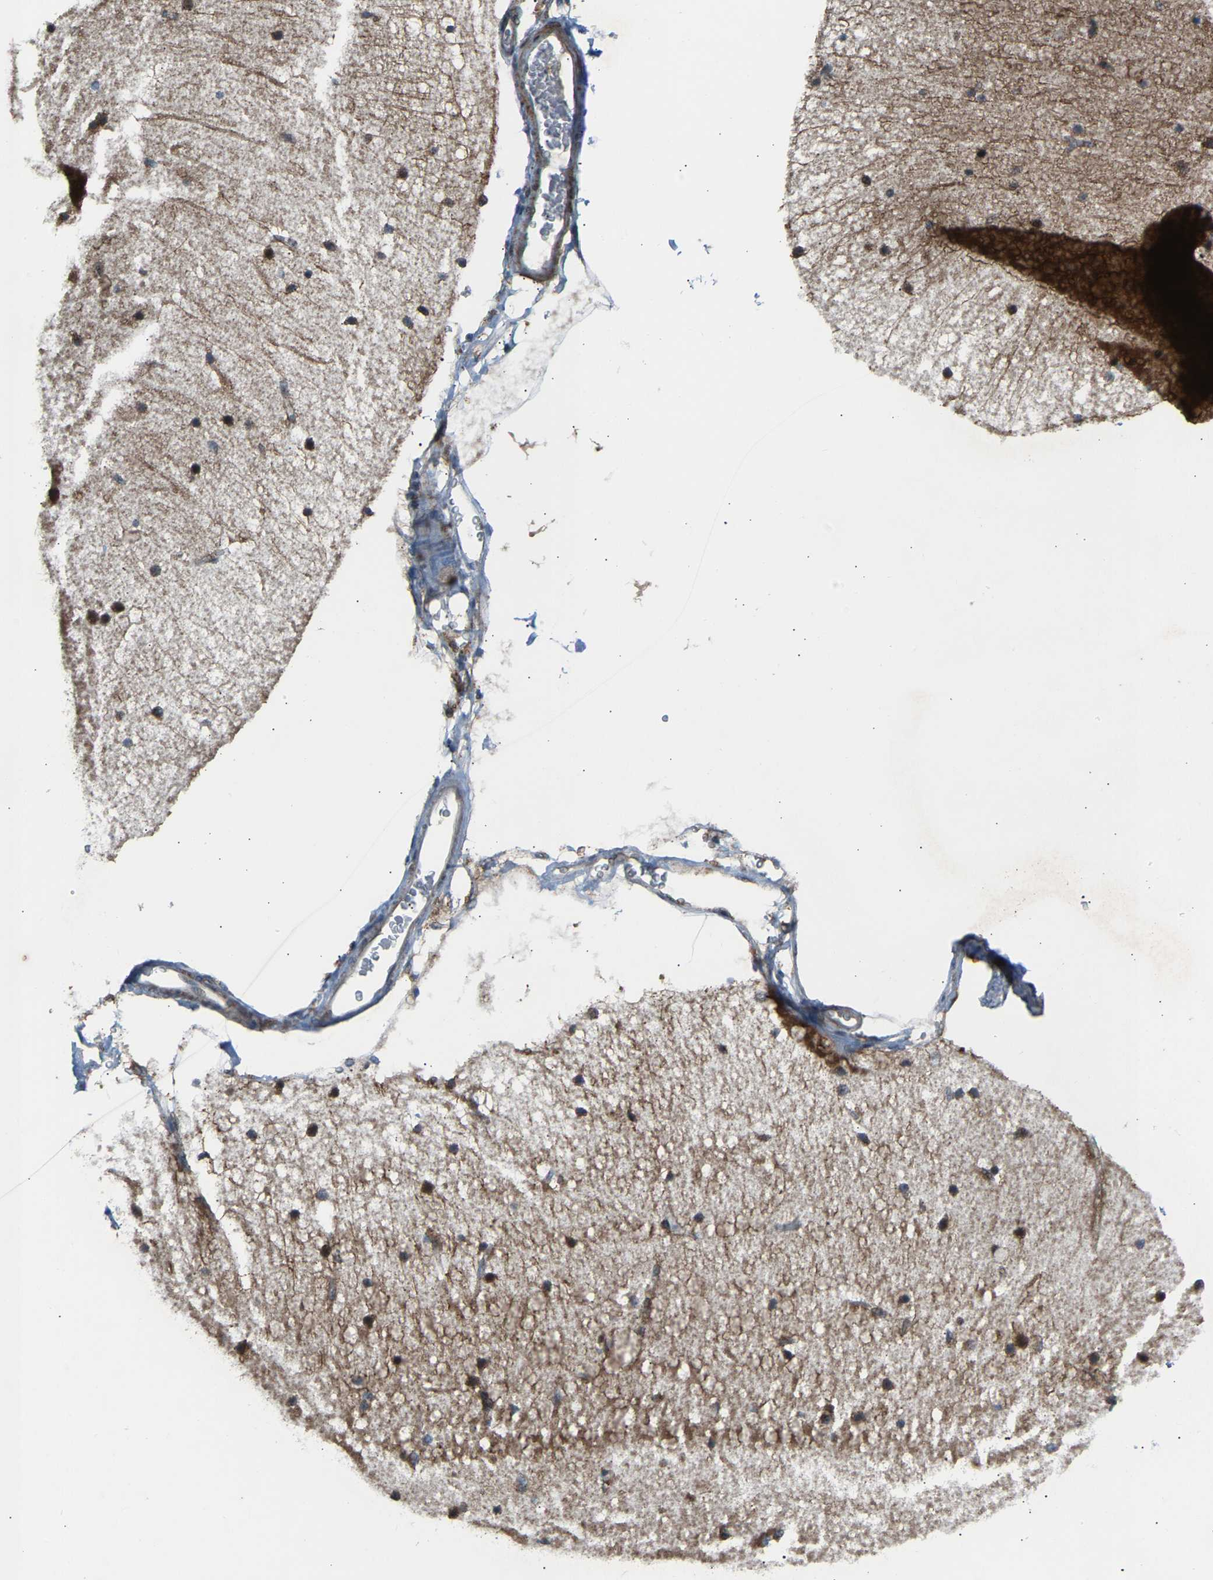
{"staining": {"intensity": "moderate", "quantity": "<25%", "location": "cytoplasmic/membranous"}, "tissue": "cerebellum", "cell_type": "Cells in granular layer", "image_type": "normal", "snomed": [{"axis": "morphology", "description": "Normal tissue, NOS"}, {"axis": "topography", "description": "Cerebellum"}], "caption": "IHC histopathology image of unremarkable cerebellum: human cerebellum stained using IHC exhibits low levels of moderate protein expression localized specifically in the cytoplasmic/membranous of cells in granular layer, appearing as a cytoplasmic/membranous brown color.", "gene": "VPS41", "patient": {"sex": "female", "age": 54}}